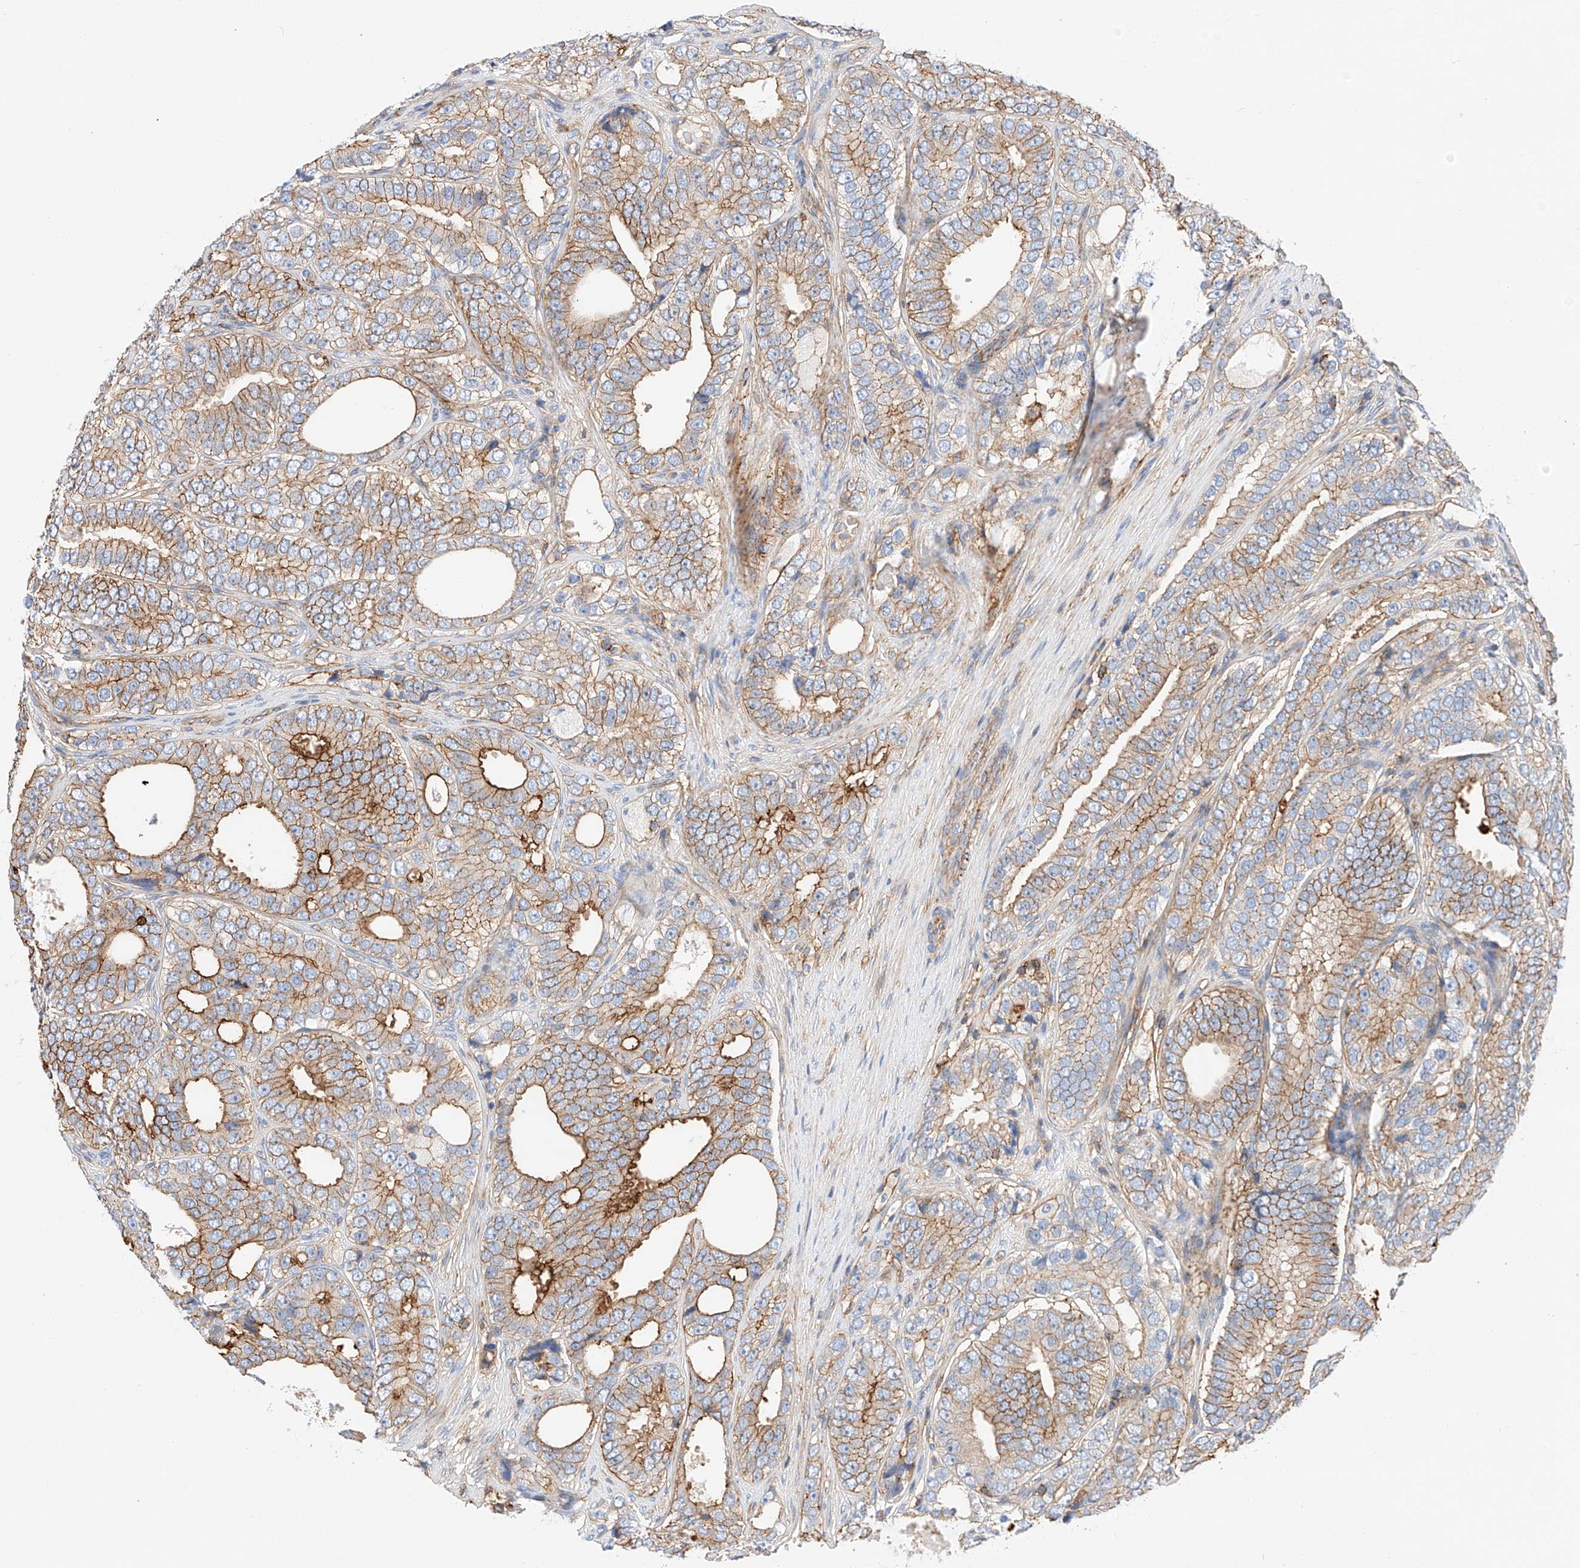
{"staining": {"intensity": "strong", "quantity": ">75%", "location": "cytoplasmic/membranous"}, "tissue": "prostate cancer", "cell_type": "Tumor cells", "image_type": "cancer", "snomed": [{"axis": "morphology", "description": "Adenocarcinoma, High grade"}, {"axis": "topography", "description": "Prostate"}], "caption": "The histopathology image shows immunohistochemical staining of high-grade adenocarcinoma (prostate). There is strong cytoplasmic/membranous staining is present in about >75% of tumor cells.", "gene": "HAUS4", "patient": {"sex": "male", "age": 56}}